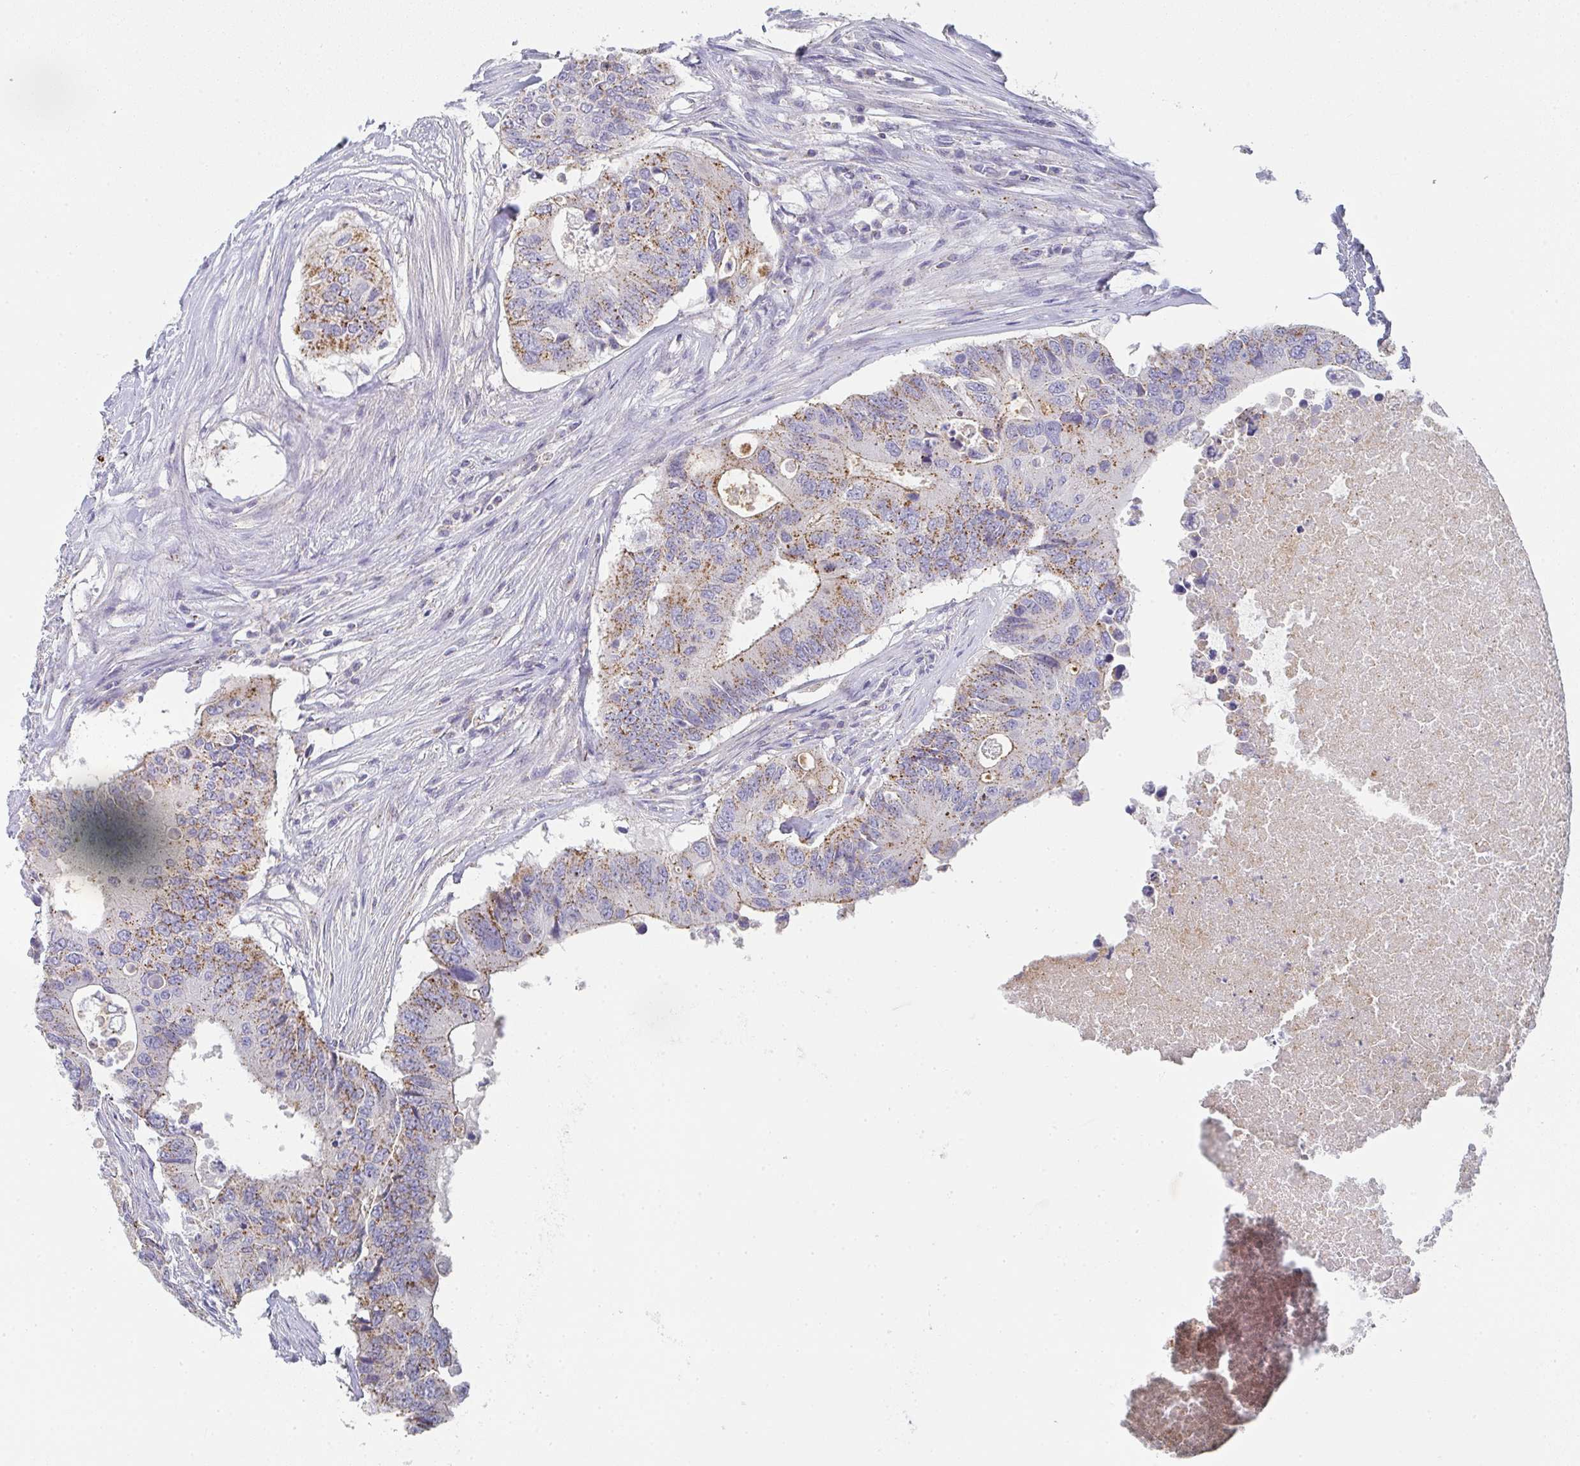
{"staining": {"intensity": "moderate", "quantity": ">75%", "location": "cytoplasmic/membranous"}, "tissue": "colorectal cancer", "cell_type": "Tumor cells", "image_type": "cancer", "snomed": [{"axis": "morphology", "description": "Adenocarcinoma, NOS"}, {"axis": "topography", "description": "Colon"}], "caption": "Colorectal adenocarcinoma was stained to show a protein in brown. There is medium levels of moderate cytoplasmic/membranous positivity in approximately >75% of tumor cells.", "gene": "CHMP5", "patient": {"sex": "male", "age": 71}}